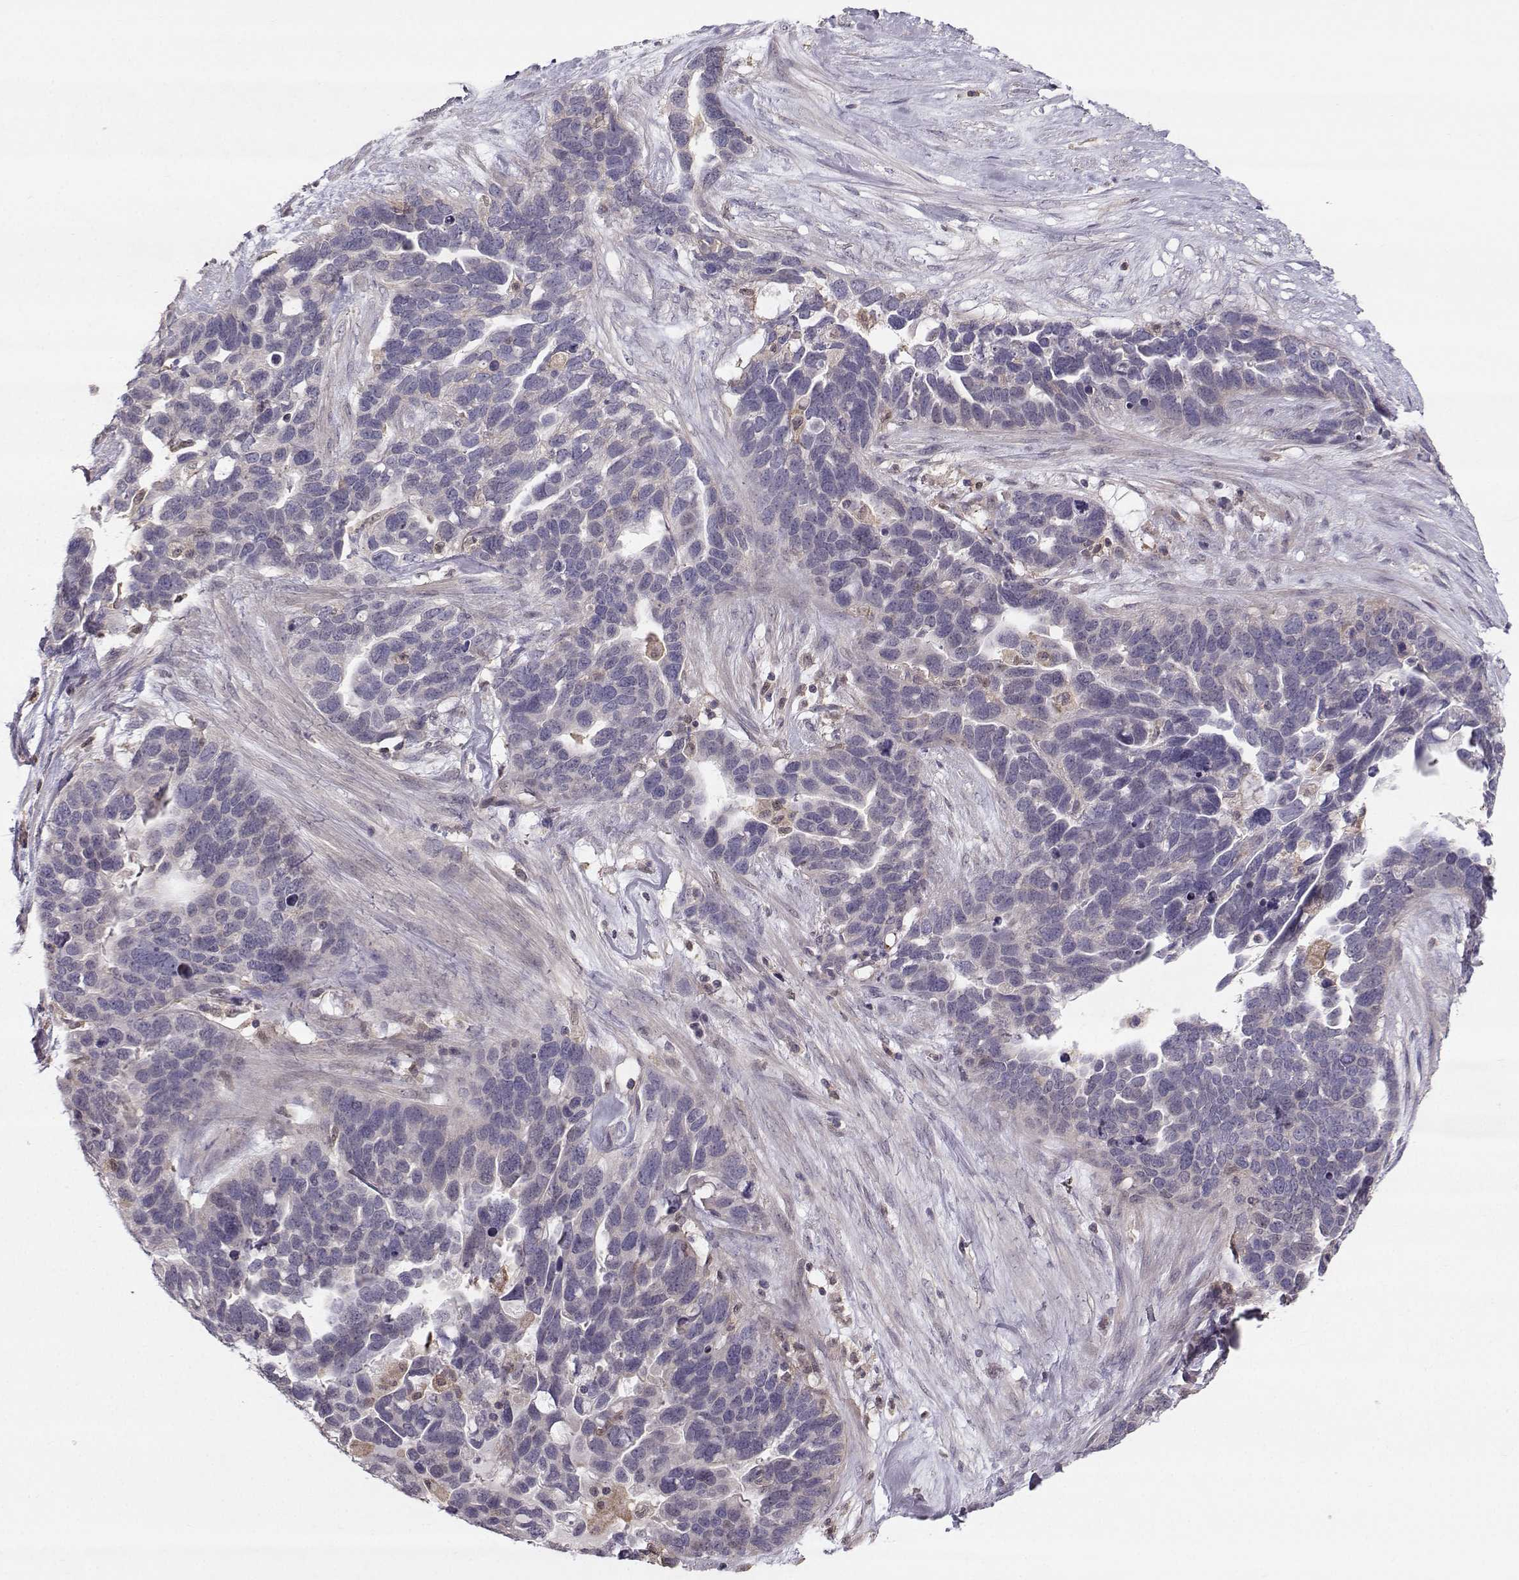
{"staining": {"intensity": "negative", "quantity": "none", "location": "none"}, "tissue": "ovarian cancer", "cell_type": "Tumor cells", "image_type": "cancer", "snomed": [{"axis": "morphology", "description": "Cystadenocarcinoma, serous, NOS"}, {"axis": "topography", "description": "Ovary"}], "caption": "Ovarian serous cystadenocarcinoma stained for a protein using immunohistochemistry demonstrates no expression tumor cells.", "gene": "ASB16", "patient": {"sex": "female", "age": 54}}